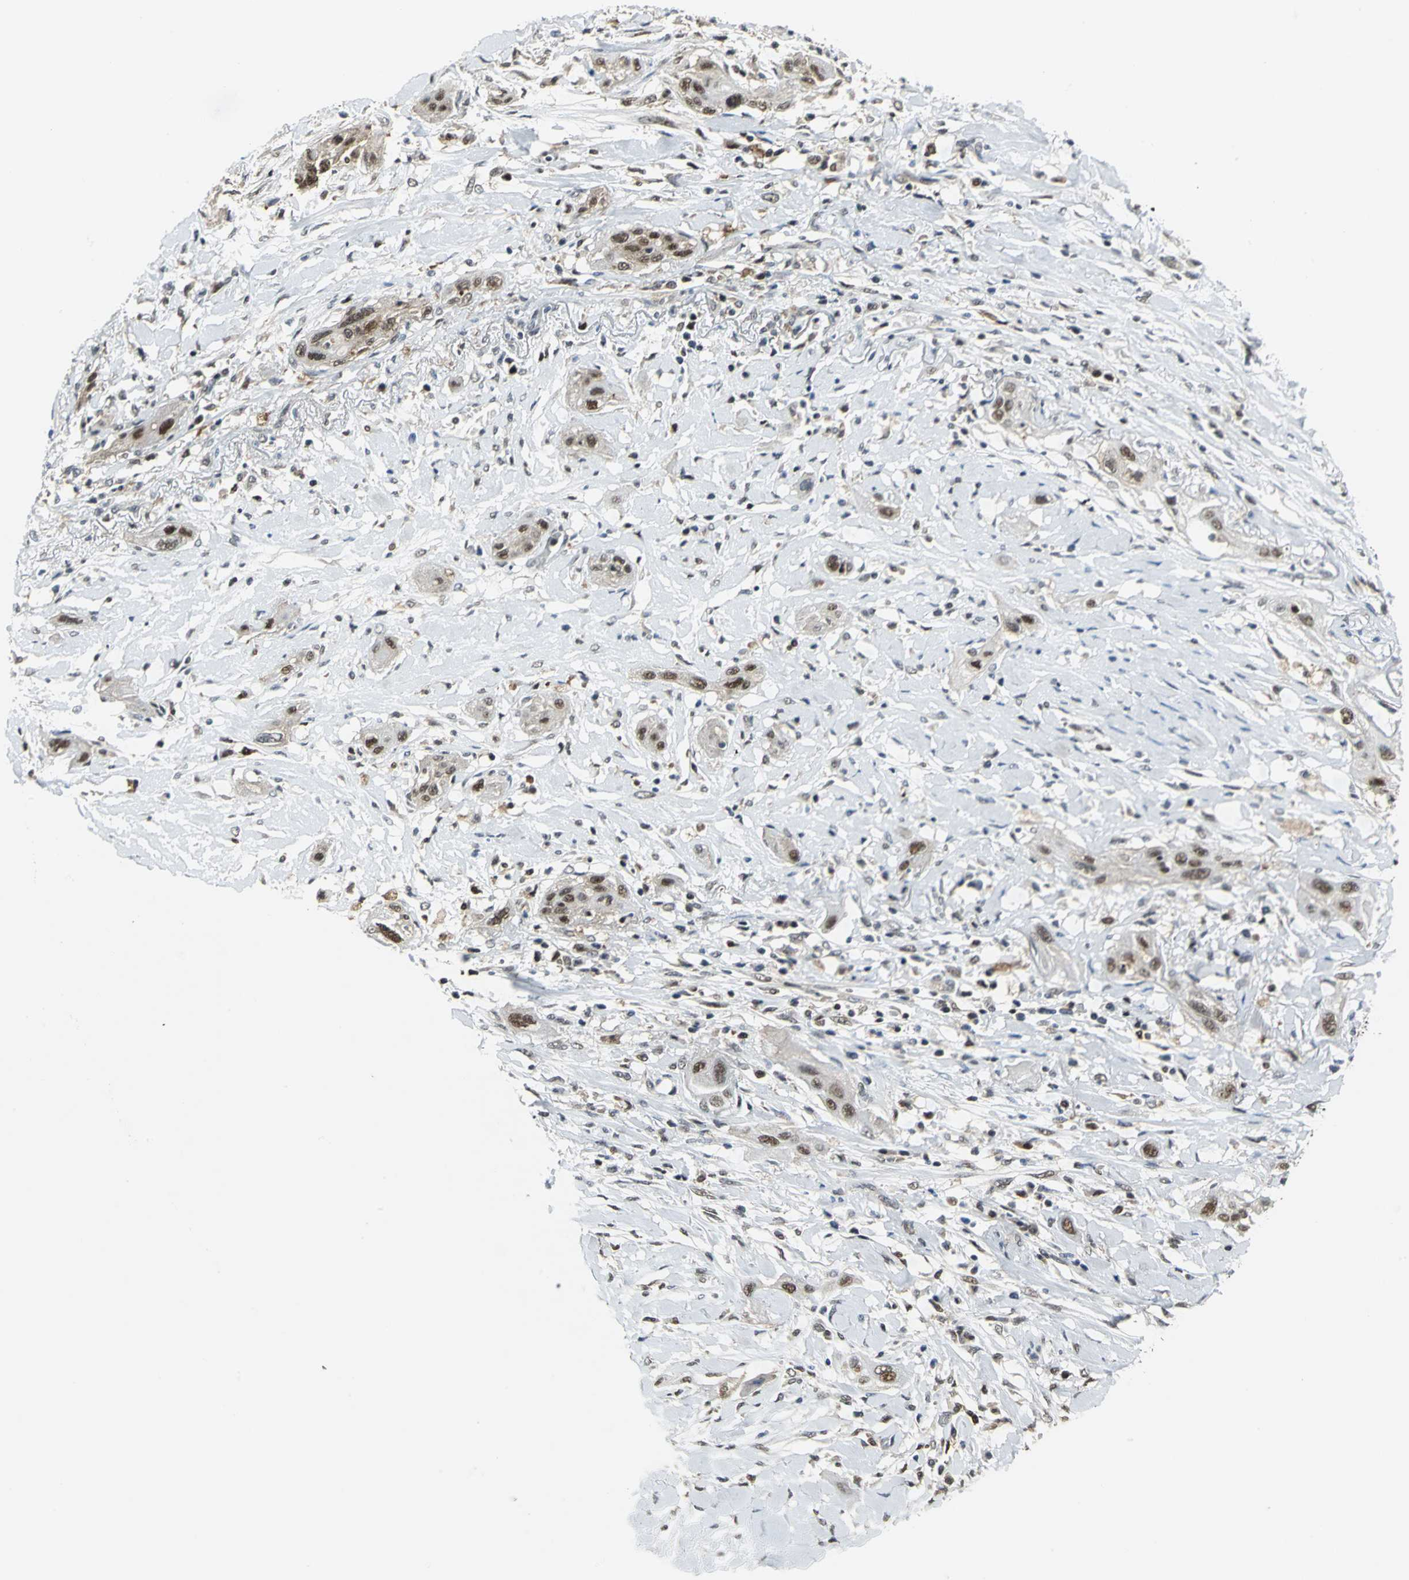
{"staining": {"intensity": "moderate", "quantity": "25%-75%", "location": "nuclear"}, "tissue": "lung cancer", "cell_type": "Tumor cells", "image_type": "cancer", "snomed": [{"axis": "morphology", "description": "Squamous cell carcinoma, NOS"}, {"axis": "topography", "description": "Lung"}], "caption": "Human lung cancer (squamous cell carcinoma) stained with a protein marker demonstrates moderate staining in tumor cells.", "gene": "PSMA4", "patient": {"sex": "female", "age": 47}}